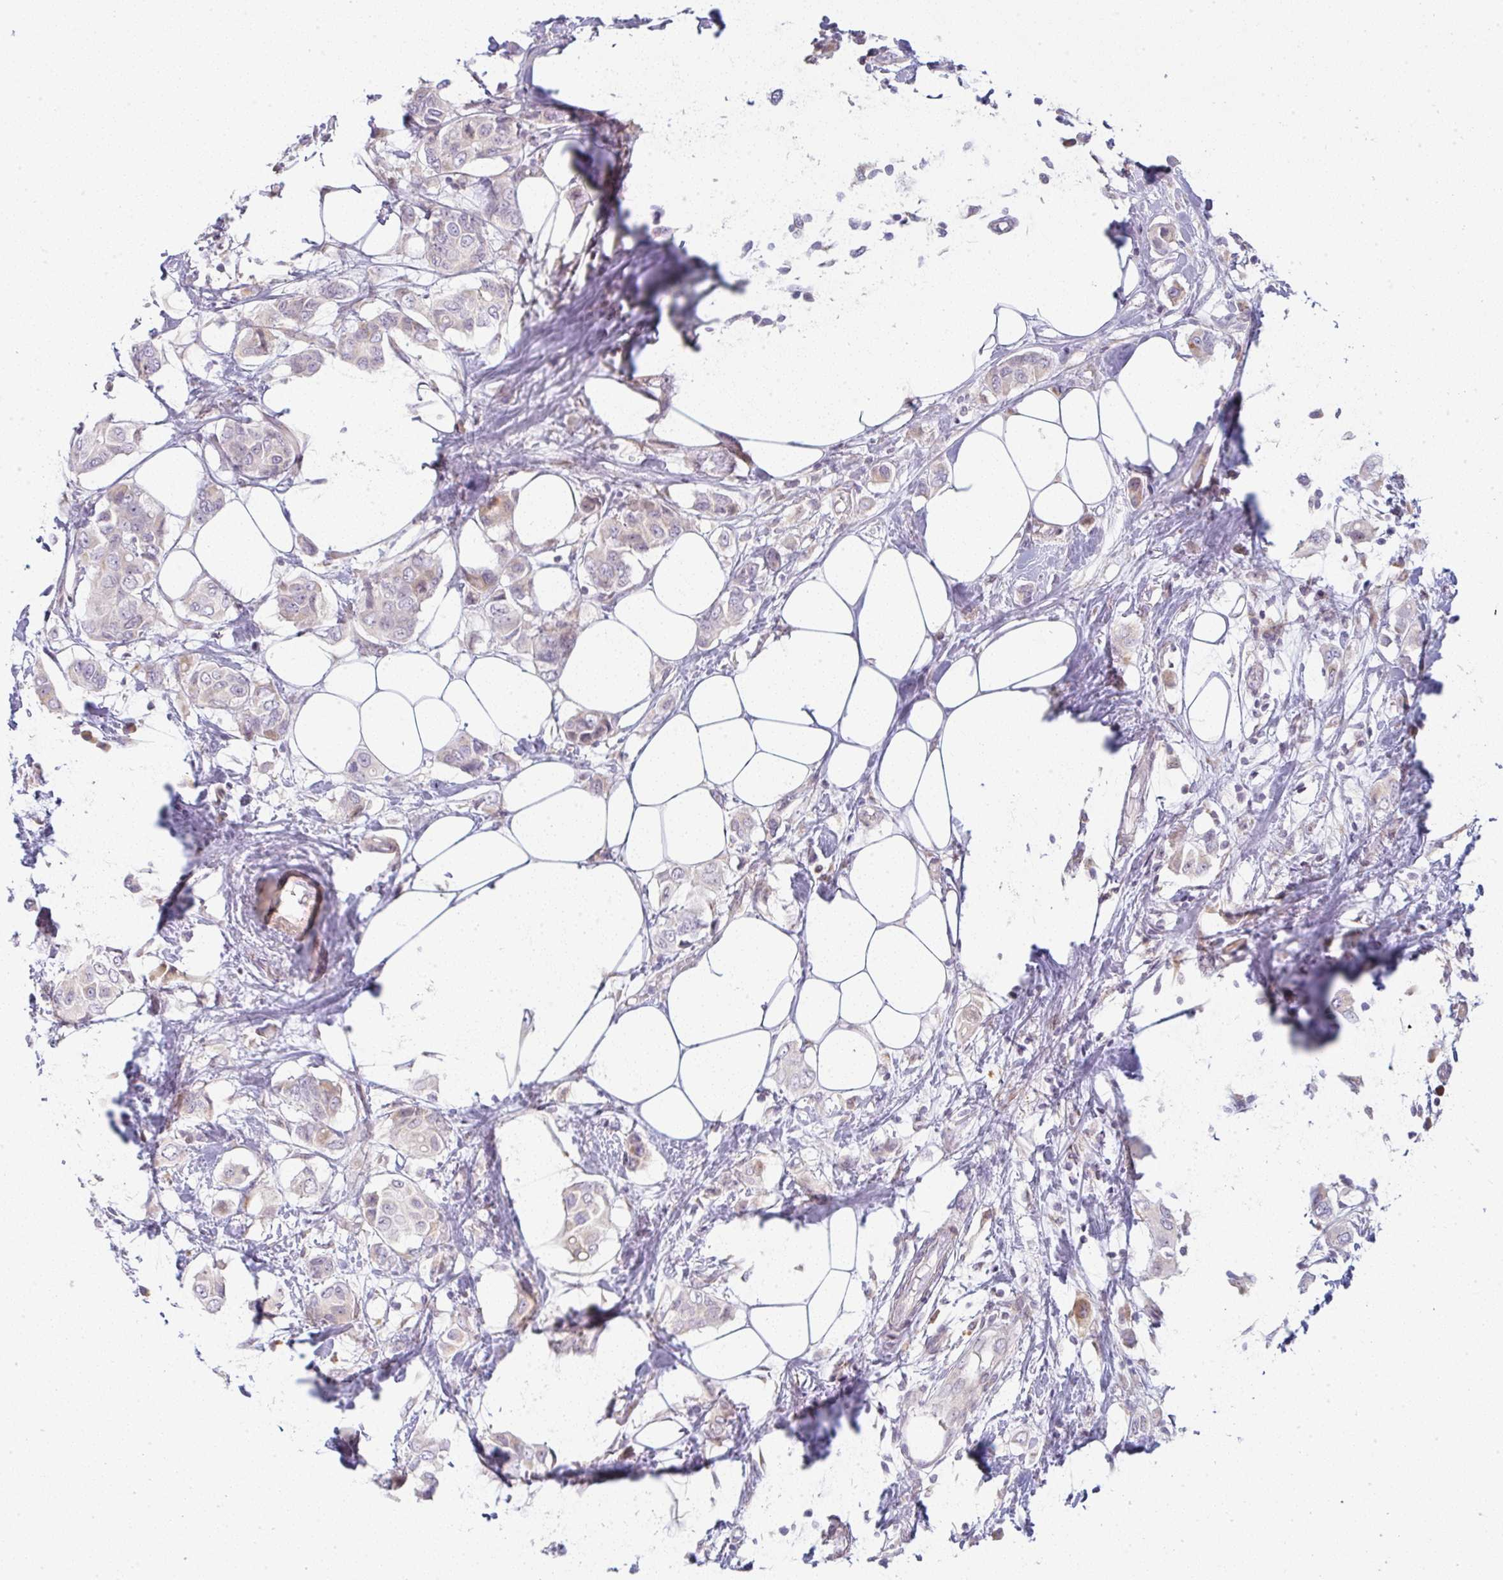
{"staining": {"intensity": "moderate", "quantity": "<25%", "location": "cytoplasmic/membranous"}, "tissue": "breast cancer", "cell_type": "Tumor cells", "image_type": "cancer", "snomed": [{"axis": "morphology", "description": "Lobular carcinoma"}, {"axis": "topography", "description": "Breast"}], "caption": "Breast cancer (lobular carcinoma) tissue displays moderate cytoplasmic/membranous expression in approximately <25% of tumor cells, visualized by immunohistochemistry.", "gene": "MOB1A", "patient": {"sex": "female", "age": 51}}